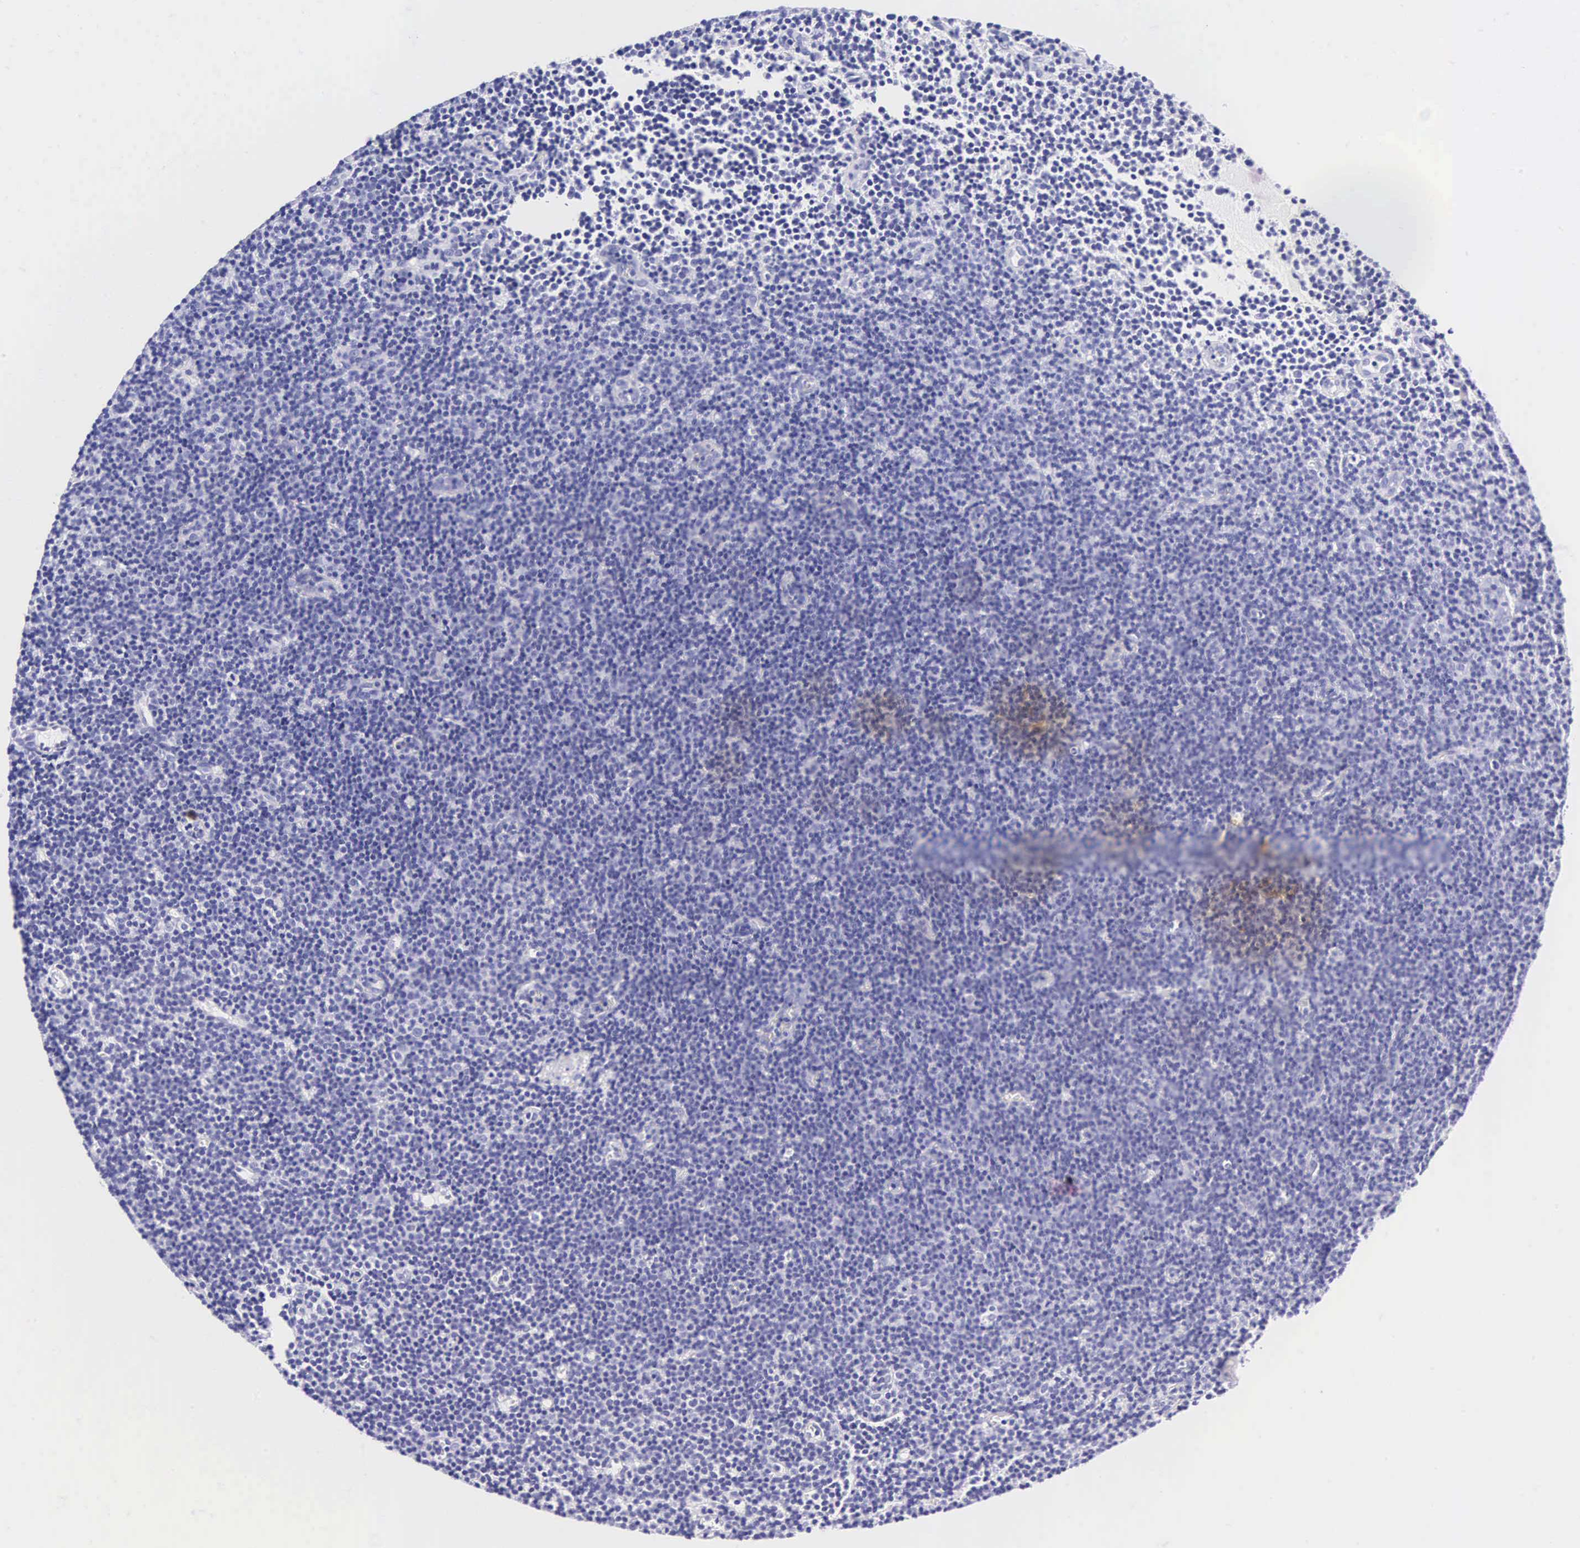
{"staining": {"intensity": "negative", "quantity": "none", "location": "none"}, "tissue": "lymphoma", "cell_type": "Tumor cells", "image_type": "cancer", "snomed": [{"axis": "morphology", "description": "Malignant lymphoma, non-Hodgkin's type, Low grade"}, {"axis": "topography", "description": "Lymph node"}], "caption": "Human lymphoma stained for a protein using immunohistochemistry (IHC) demonstrates no staining in tumor cells.", "gene": "CALD1", "patient": {"sex": "male", "age": 57}}